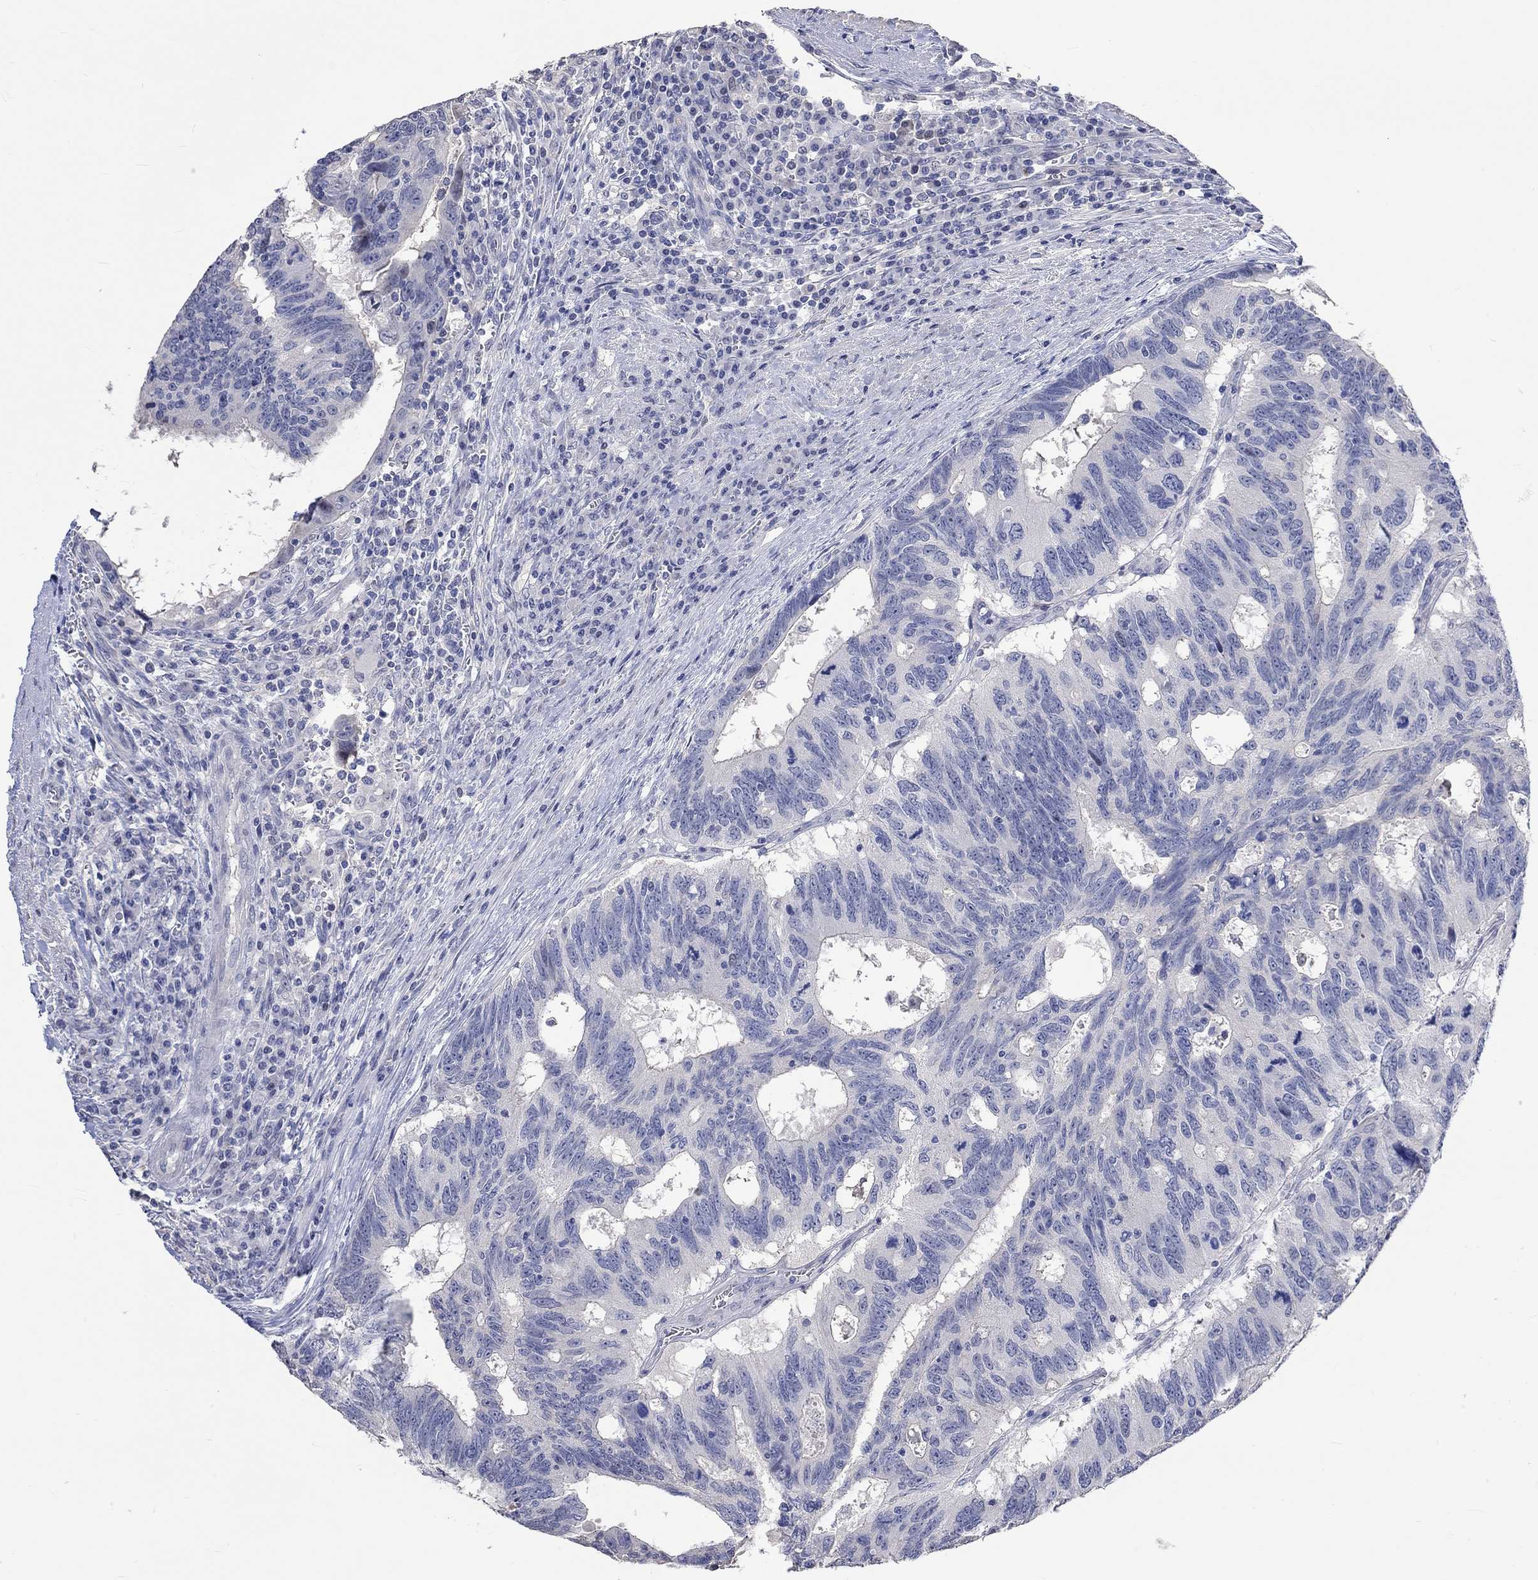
{"staining": {"intensity": "negative", "quantity": "none", "location": "none"}, "tissue": "colorectal cancer", "cell_type": "Tumor cells", "image_type": "cancer", "snomed": [{"axis": "morphology", "description": "Adenocarcinoma, NOS"}, {"axis": "topography", "description": "Colon"}], "caption": "A high-resolution photomicrograph shows immunohistochemistry (IHC) staining of colorectal adenocarcinoma, which shows no significant expression in tumor cells.", "gene": "PNMA5", "patient": {"sex": "female", "age": 77}}